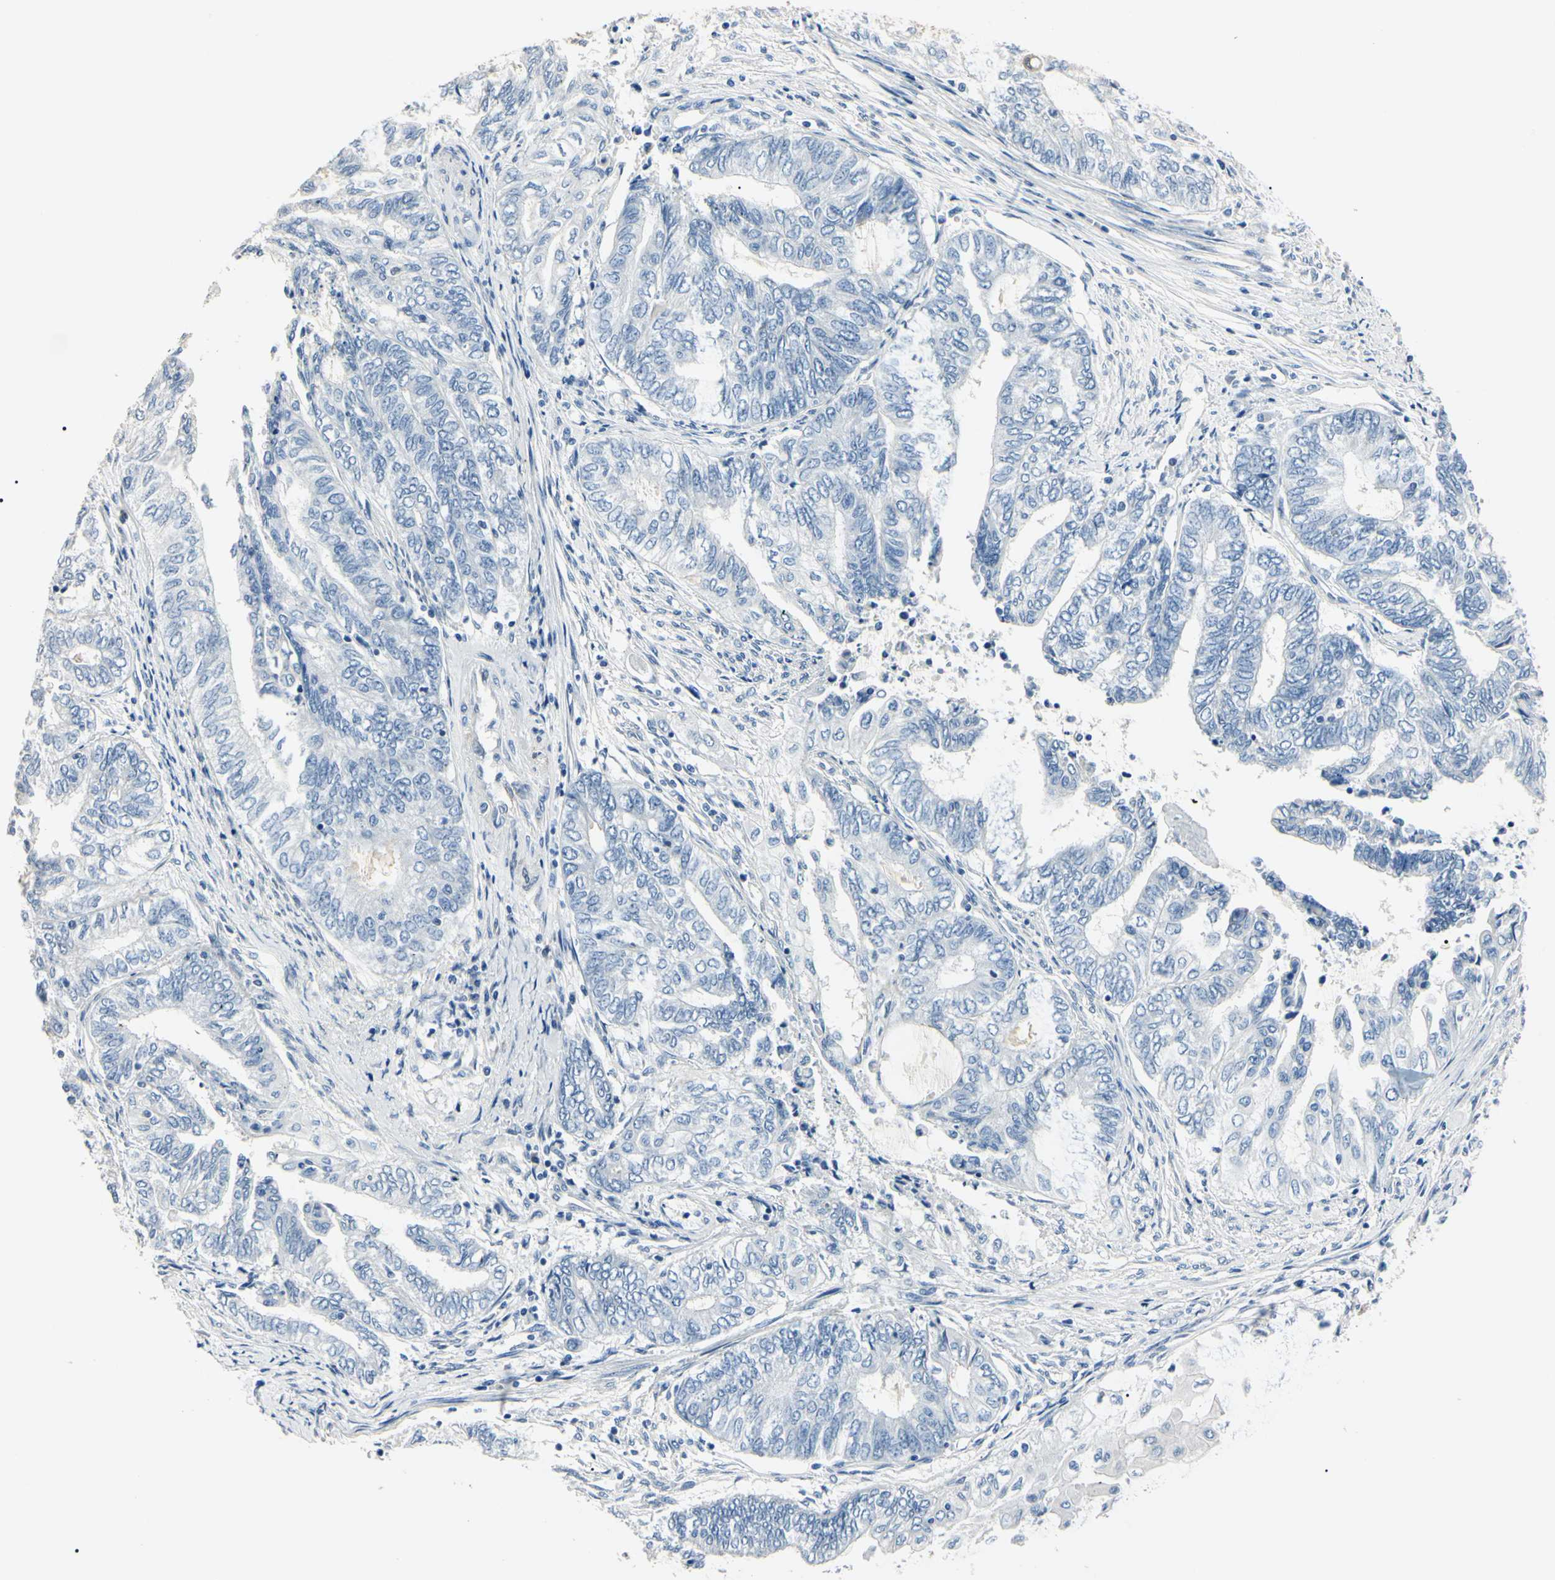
{"staining": {"intensity": "negative", "quantity": "none", "location": "none"}, "tissue": "endometrial cancer", "cell_type": "Tumor cells", "image_type": "cancer", "snomed": [{"axis": "morphology", "description": "Adenocarcinoma, NOS"}, {"axis": "topography", "description": "Uterus"}, {"axis": "topography", "description": "Endometrium"}], "caption": "This is an IHC micrograph of human endometrial cancer. There is no expression in tumor cells.", "gene": "AKR1C3", "patient": {"sex": "female", "age": 70}}